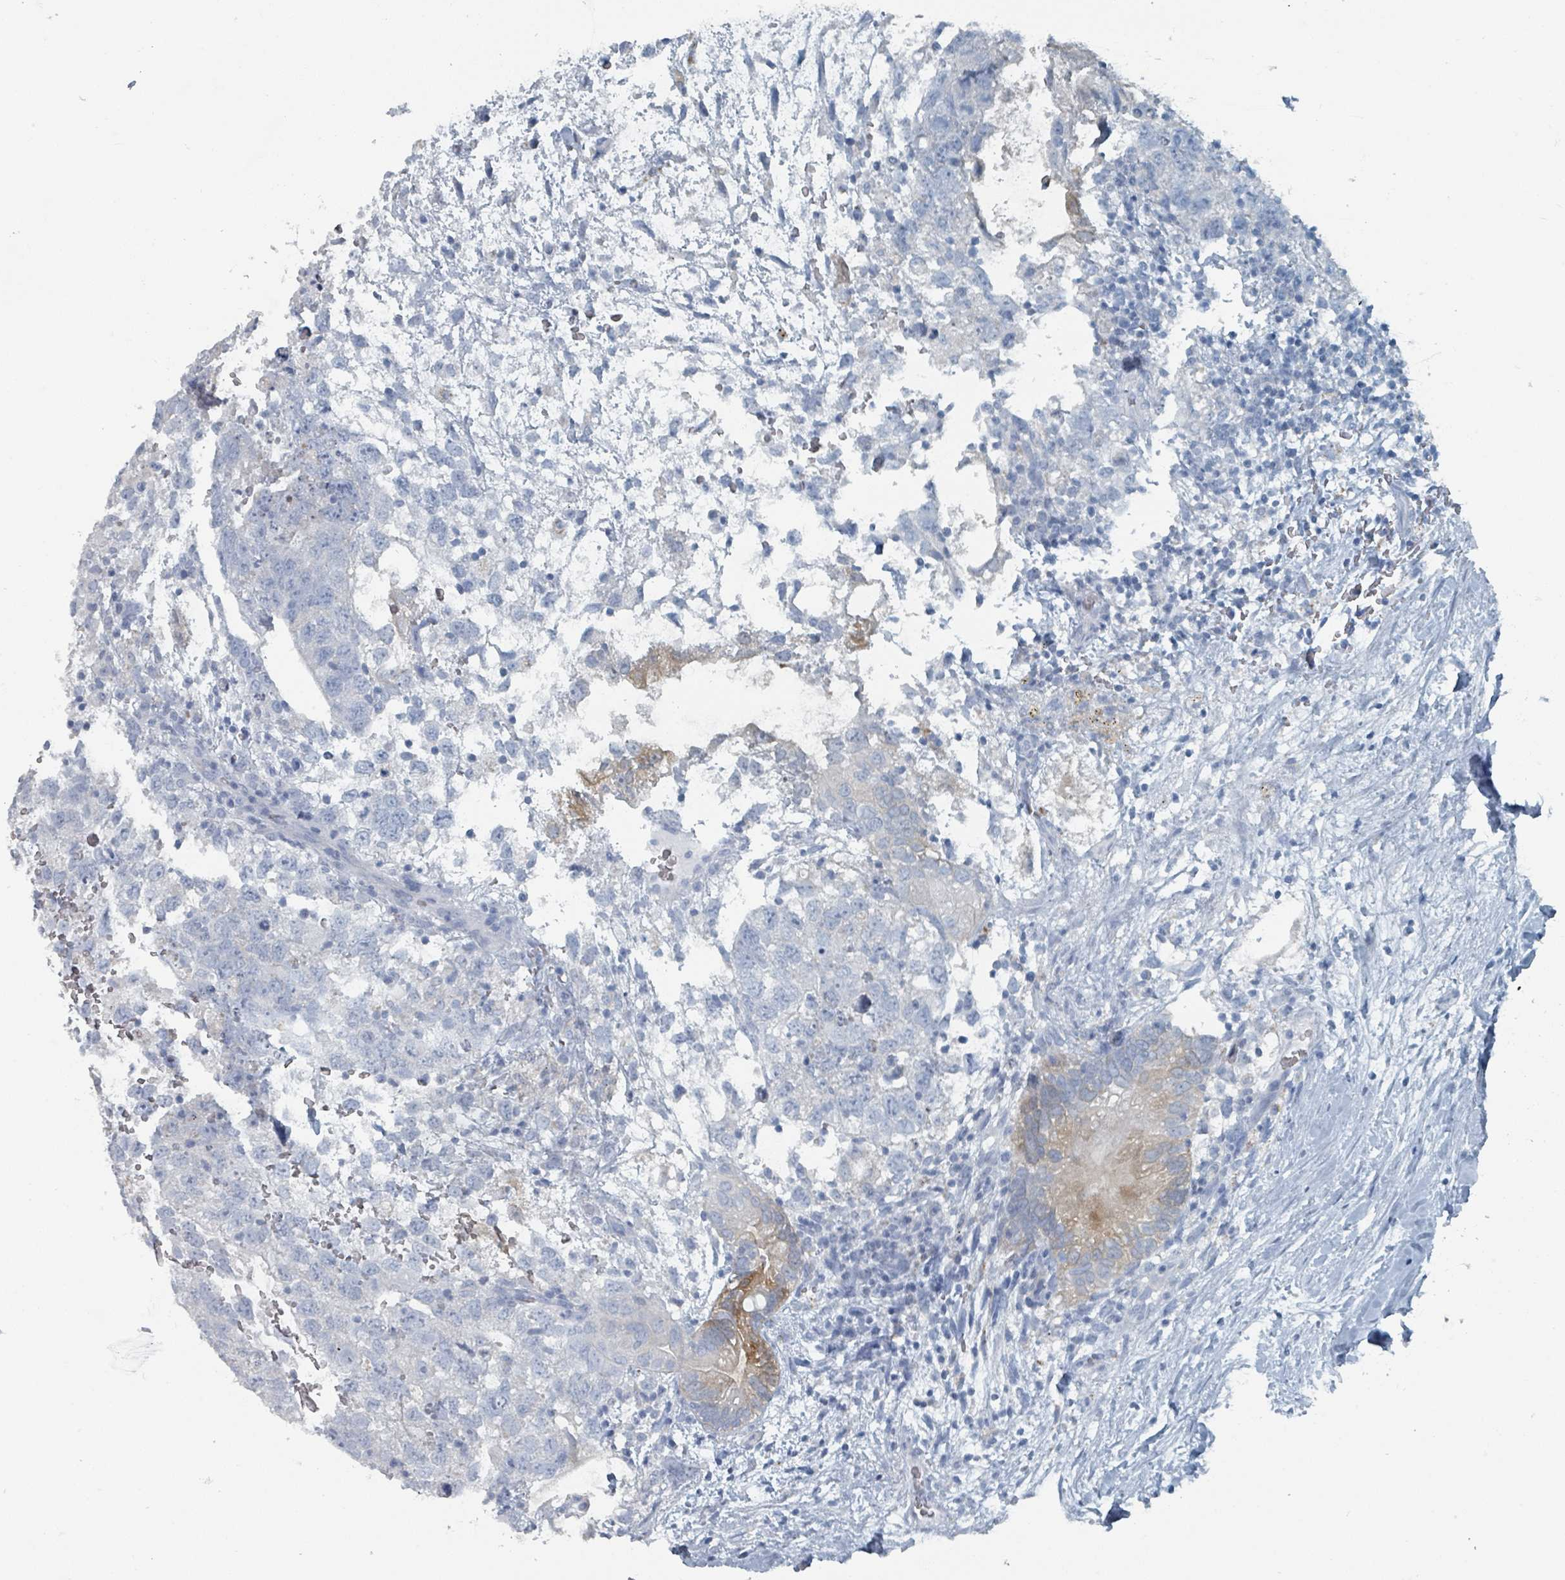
{"staining": {"intensity": "negative", "quantity": "none", "location": "none"}, "tissue": "testis cancer", "cell_type": "Tumor cells", "image_type": "cancer", "snomed": [{"axis": "morphology", "description": "Seminoma, NOS"}, {"axis": "morphology", "description": "Carcinoma, Embryonal, NOS"}, {"axis": "topography", "description": "Testis"}], "caption": "Protein analysis of testis cancer (embryonal carcinoma) reveals no significant staining in tumor cells. (Stains: DAB IHC with hematoxylin counter stain, Microscopy: brightfield microscopy at high magnification).", "gene": "GAMT", "patient": {"sex": "male", "age": 29}}